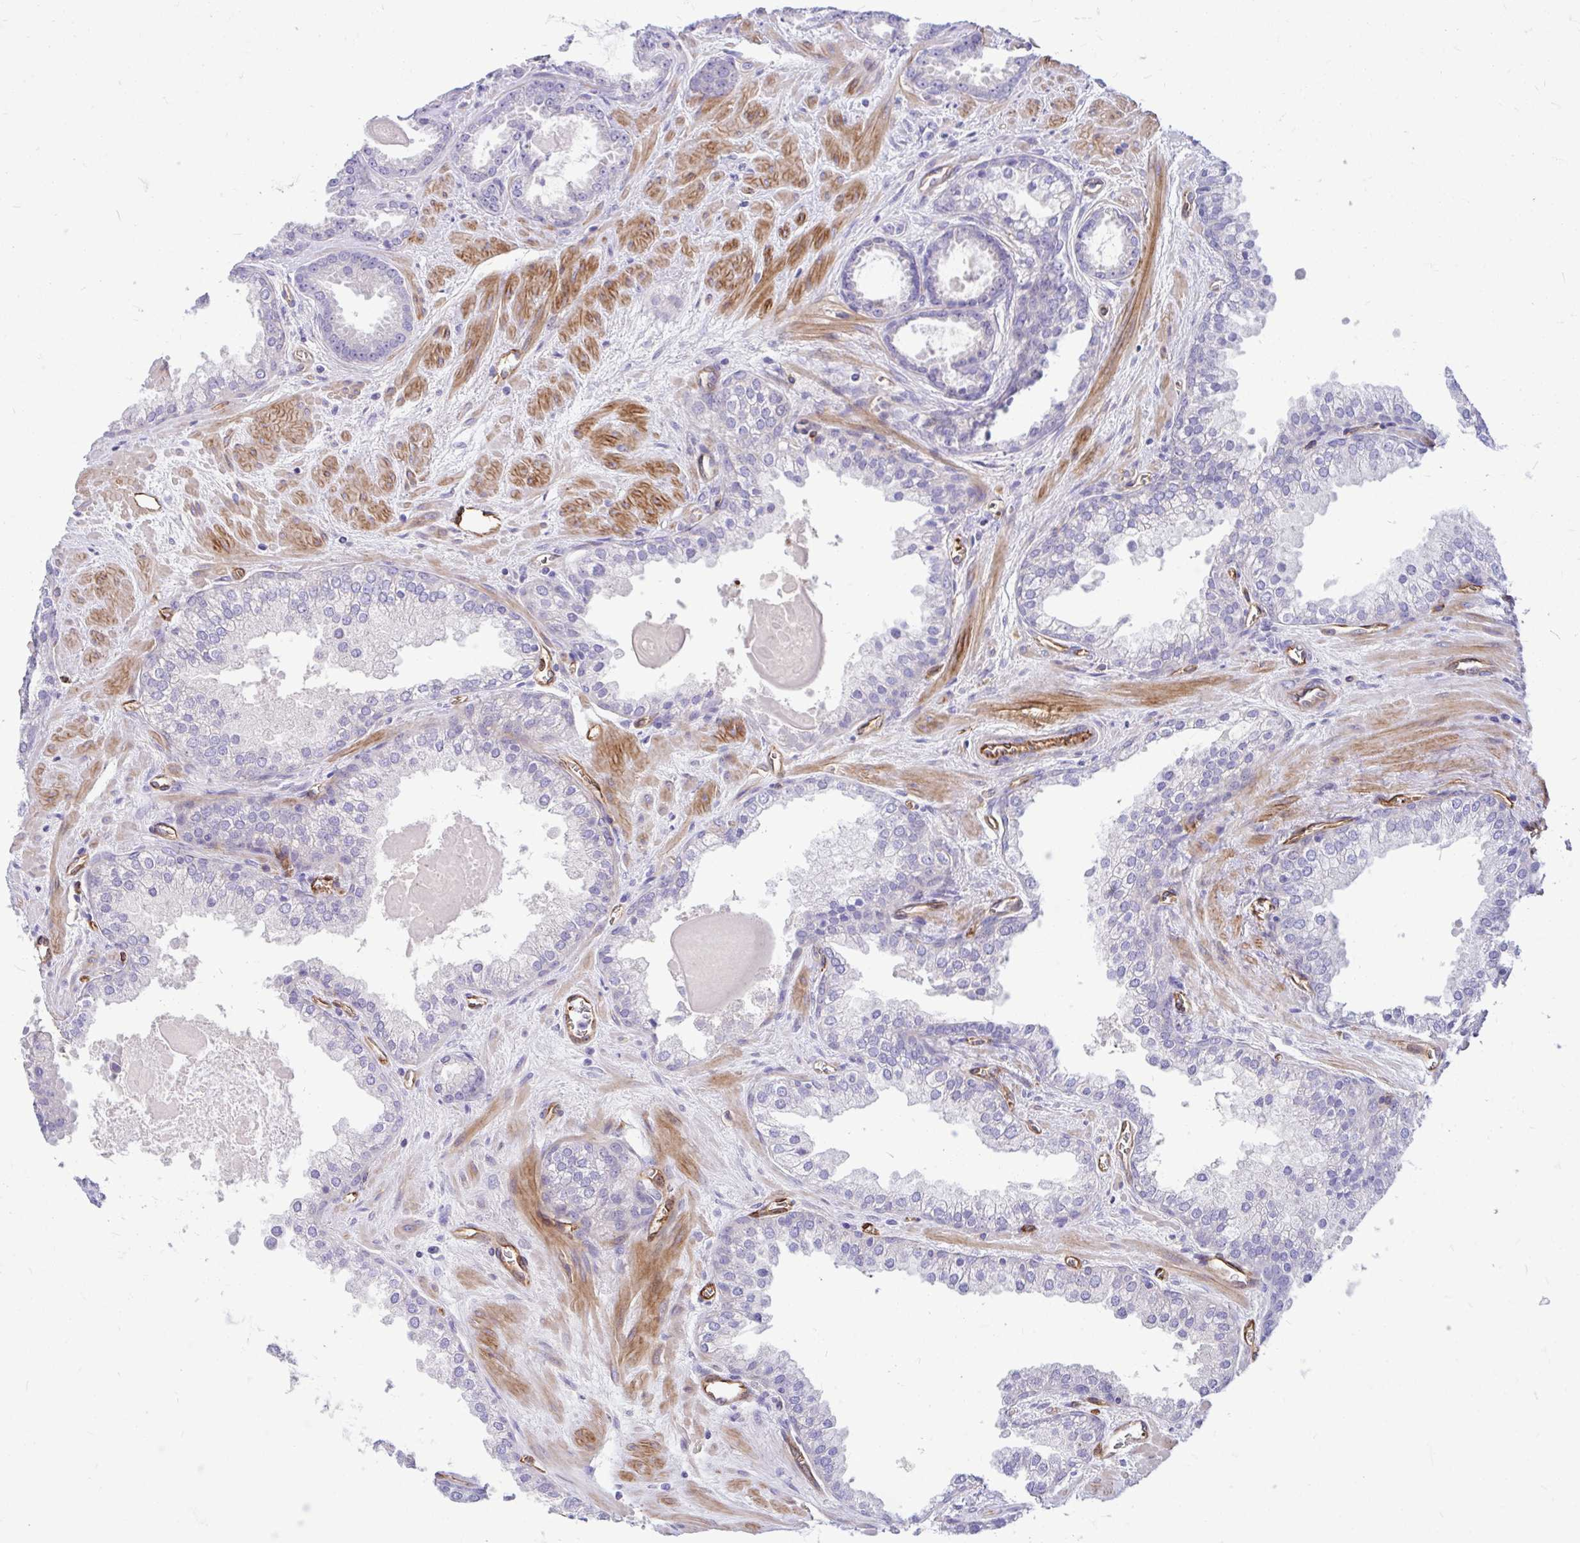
{"staining": {"intensity": "negative", "quantity": "none", "location": "none"}, "tissue": "prostate cancer", "cell_type": "Tumor cells", "image_type": "cancer", "snomed": [{"axis": "morphology", "description": "Adenocarcinoma, Low grade"}, {"axis": "topography", "description": "Prostate"}], "caption": "This is an immunohistochemistry histopathology image of human prostate cancer (adenocarcinoma (low-grade)). There is no positivity in tumor cells.", "gene": "ESPNL", "patient": {"sex": "male", "age": 62}}